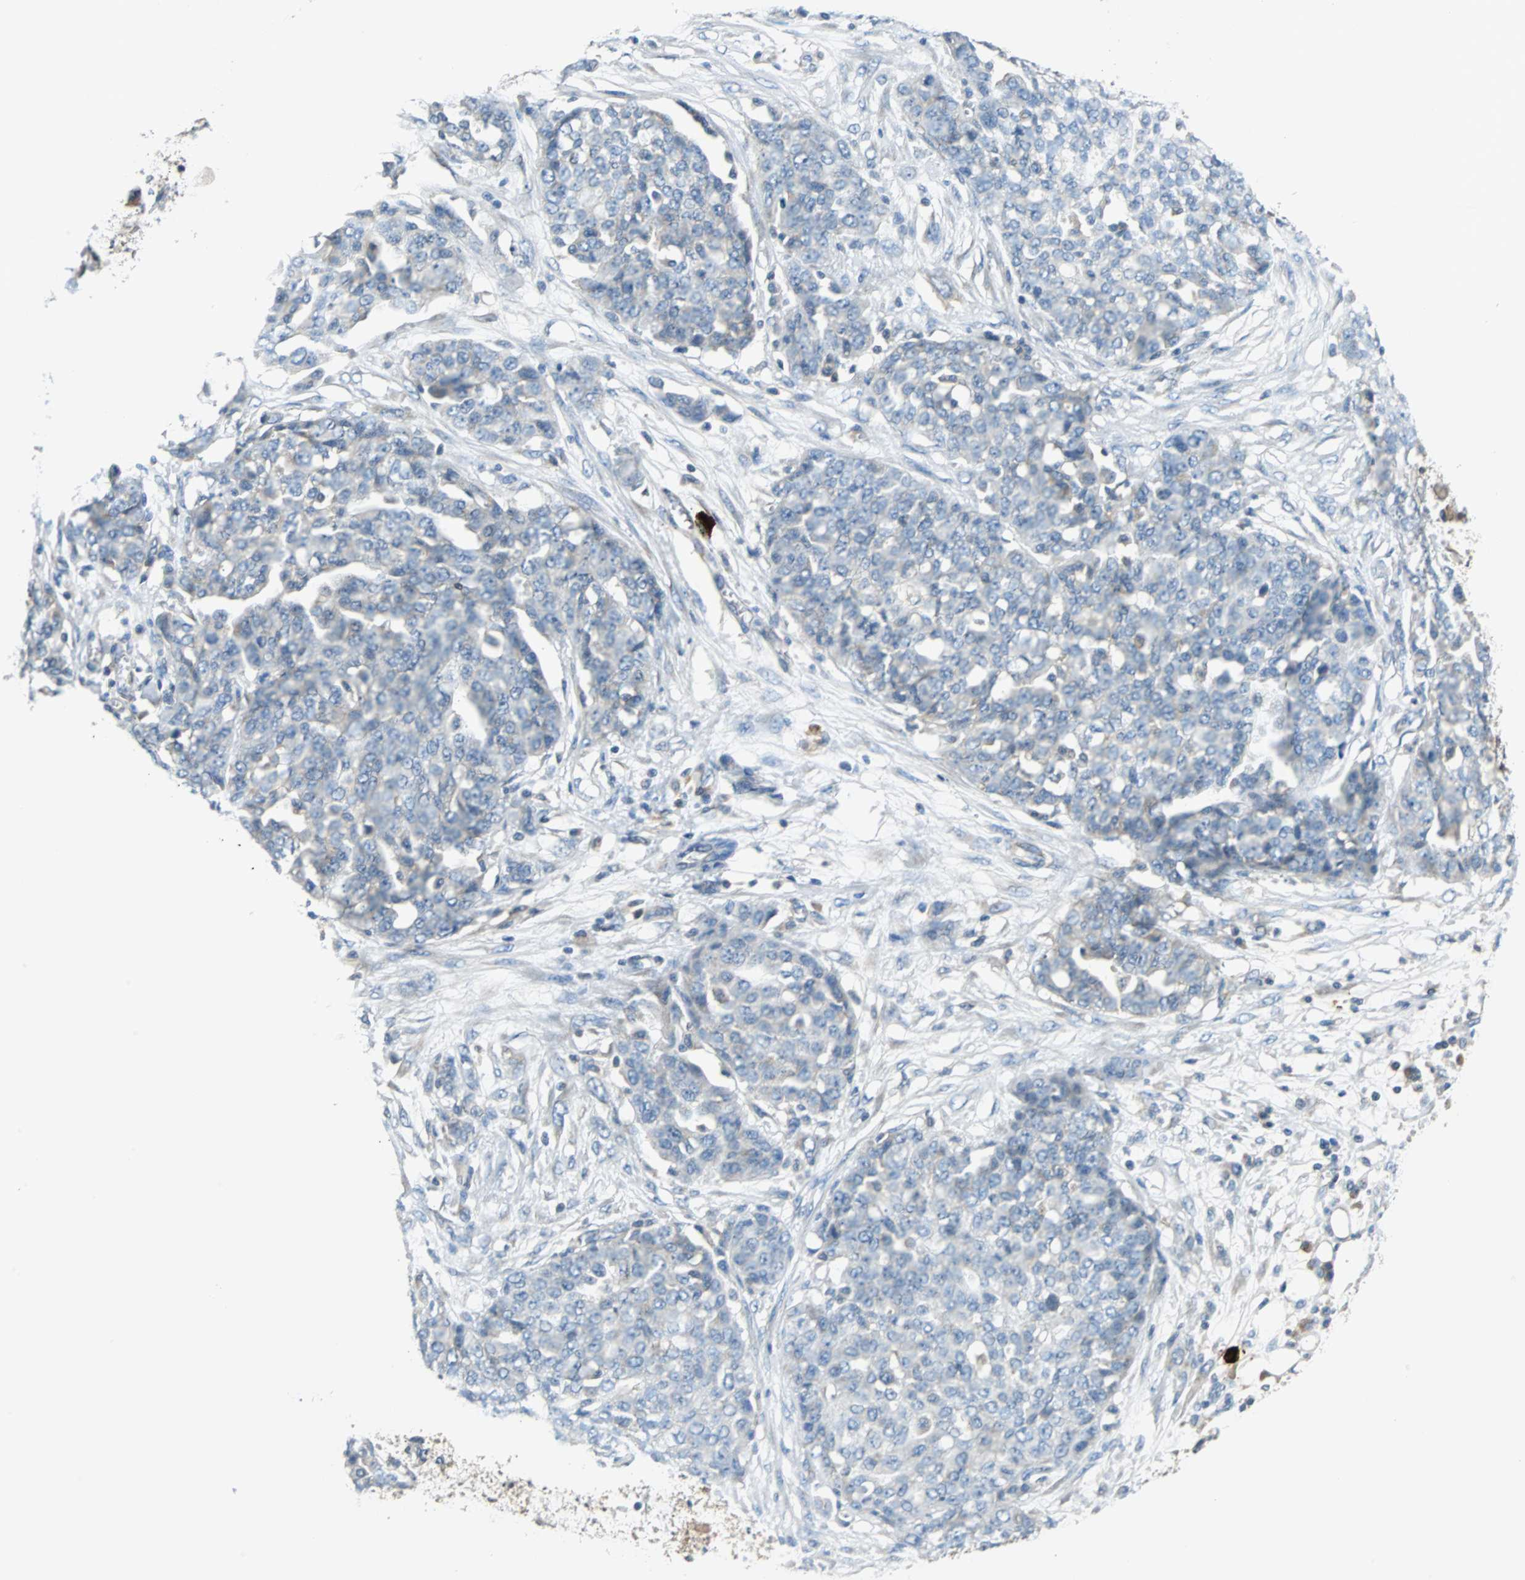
{"staining": {"intensity": "weak", "quantity": "25%-75%", "location": "cytoplasmic/membranous"}, "tissue": "ovarian cancer", "cell_type": "Tumor cells", "image_type": "cancer", "snomed": [{"axis": "morphology", "description": "Cystadenocarcinoma, serous, NOS"}, {"axis": "topography", "description": "Soft tissue"}, {"axis": "topography", "description": "Ovary"}], "caption": "Ovarian cancer (serous cystadenocarcinoma) stained for a protein exhibits weak cytoplasmic/membranous positivity in tumor cells.", "gene": "CPA3", "patient": {"sex": "female", "age": 57}}